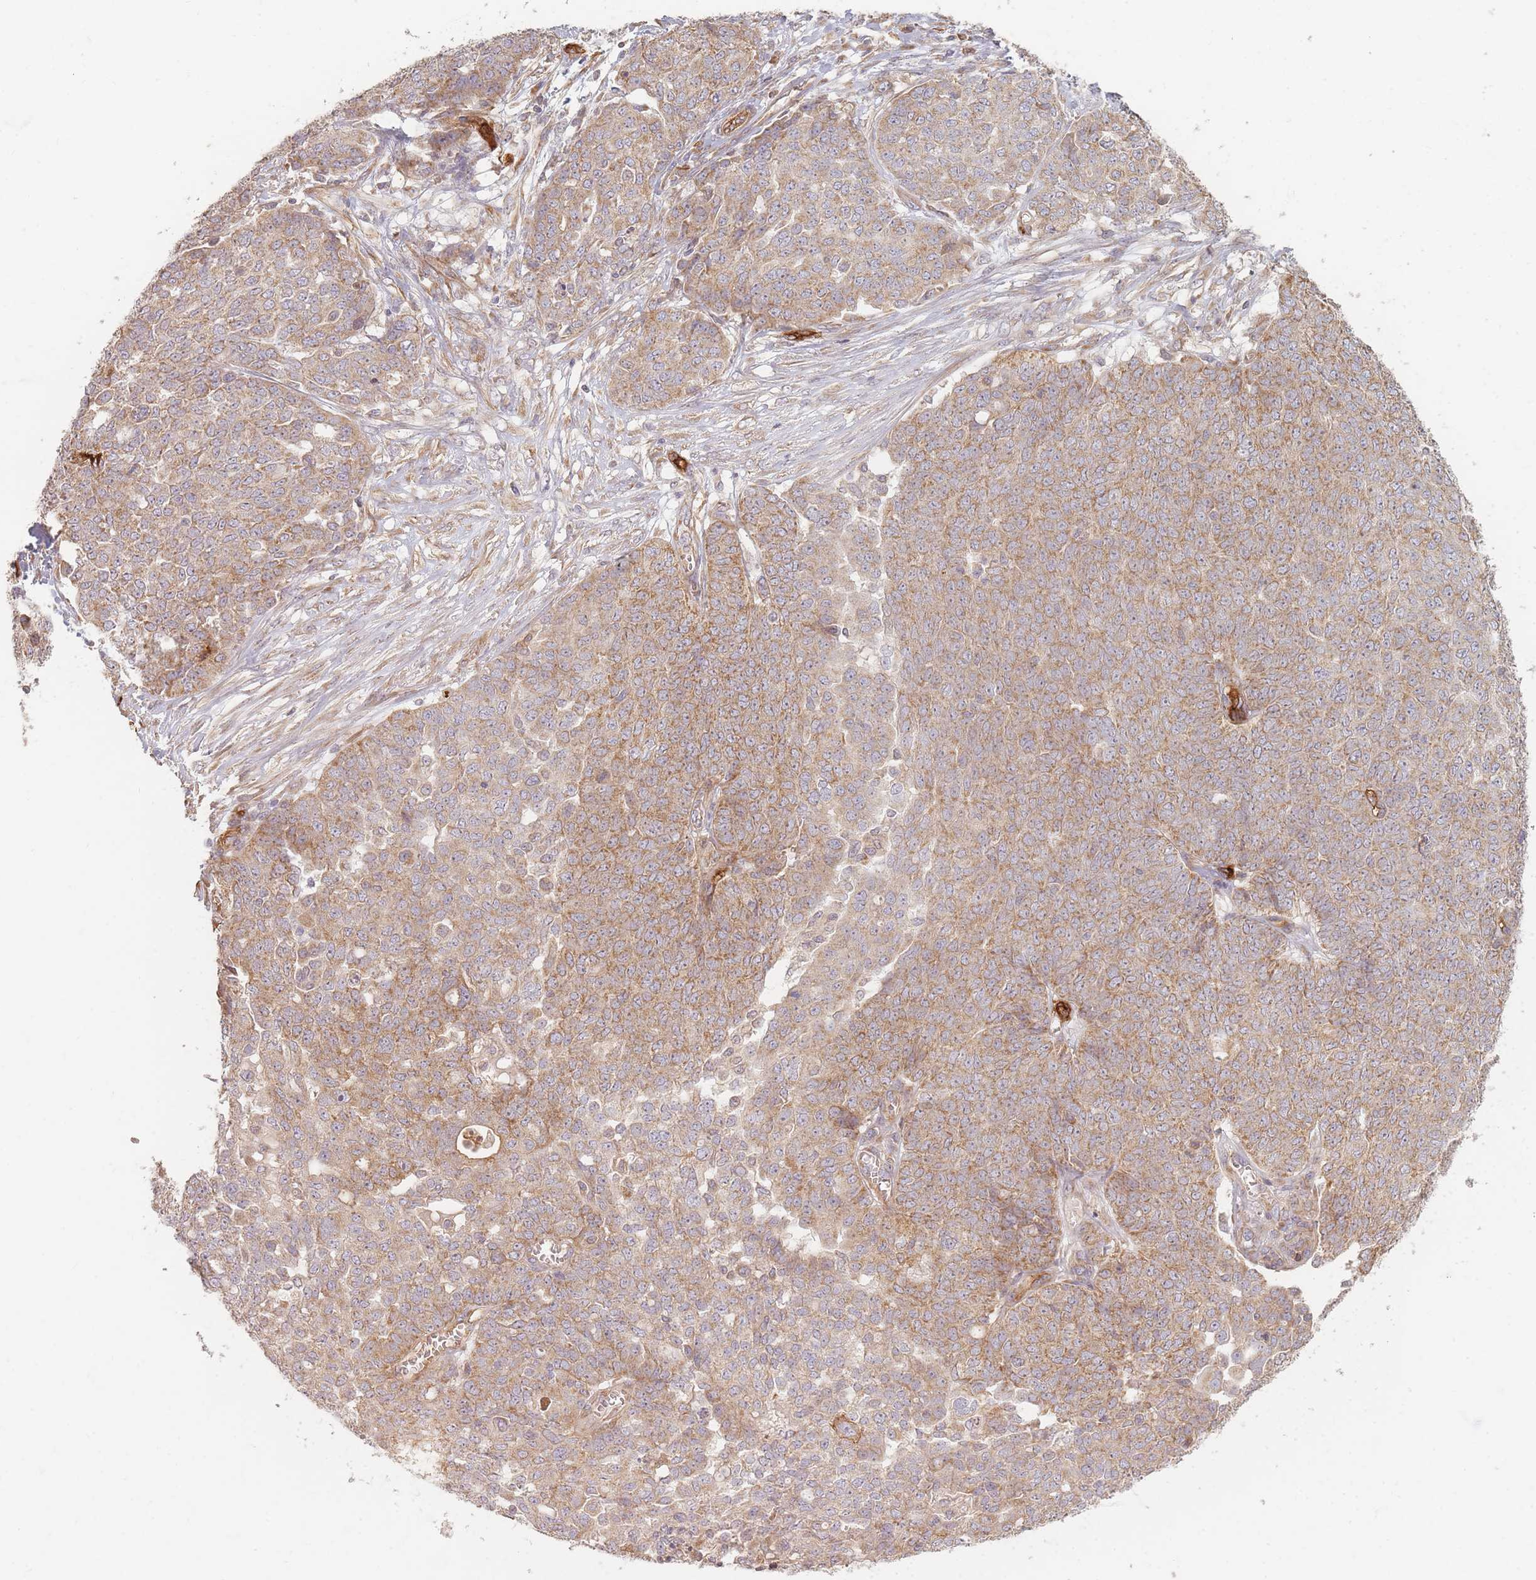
{"staining": {"intensity": "moderate", "quantity": ">75%", "location": "cytoplasmic/membranous"}, "tissue": "ovarian cancer", "cell_type": "Tumor cells", "image_type": "cancer", "snomed": [{"axis": "morphology", "description": "Cystadenocarcinoma, serous, NOS"}, {"axis": "topography", "description": "Soft tissue"}, {"axis": "topography", "description": "Ovary"}], "caption": "Immunohistochemical staining of serous cystadenocarcinoma (ovarian) exhibits medium levels of moderate cytoplasmic/membranous expression in about >75% of tumor cells.", "gene": "MRPS6", "patient": {"sex": "female", "age": 57}}